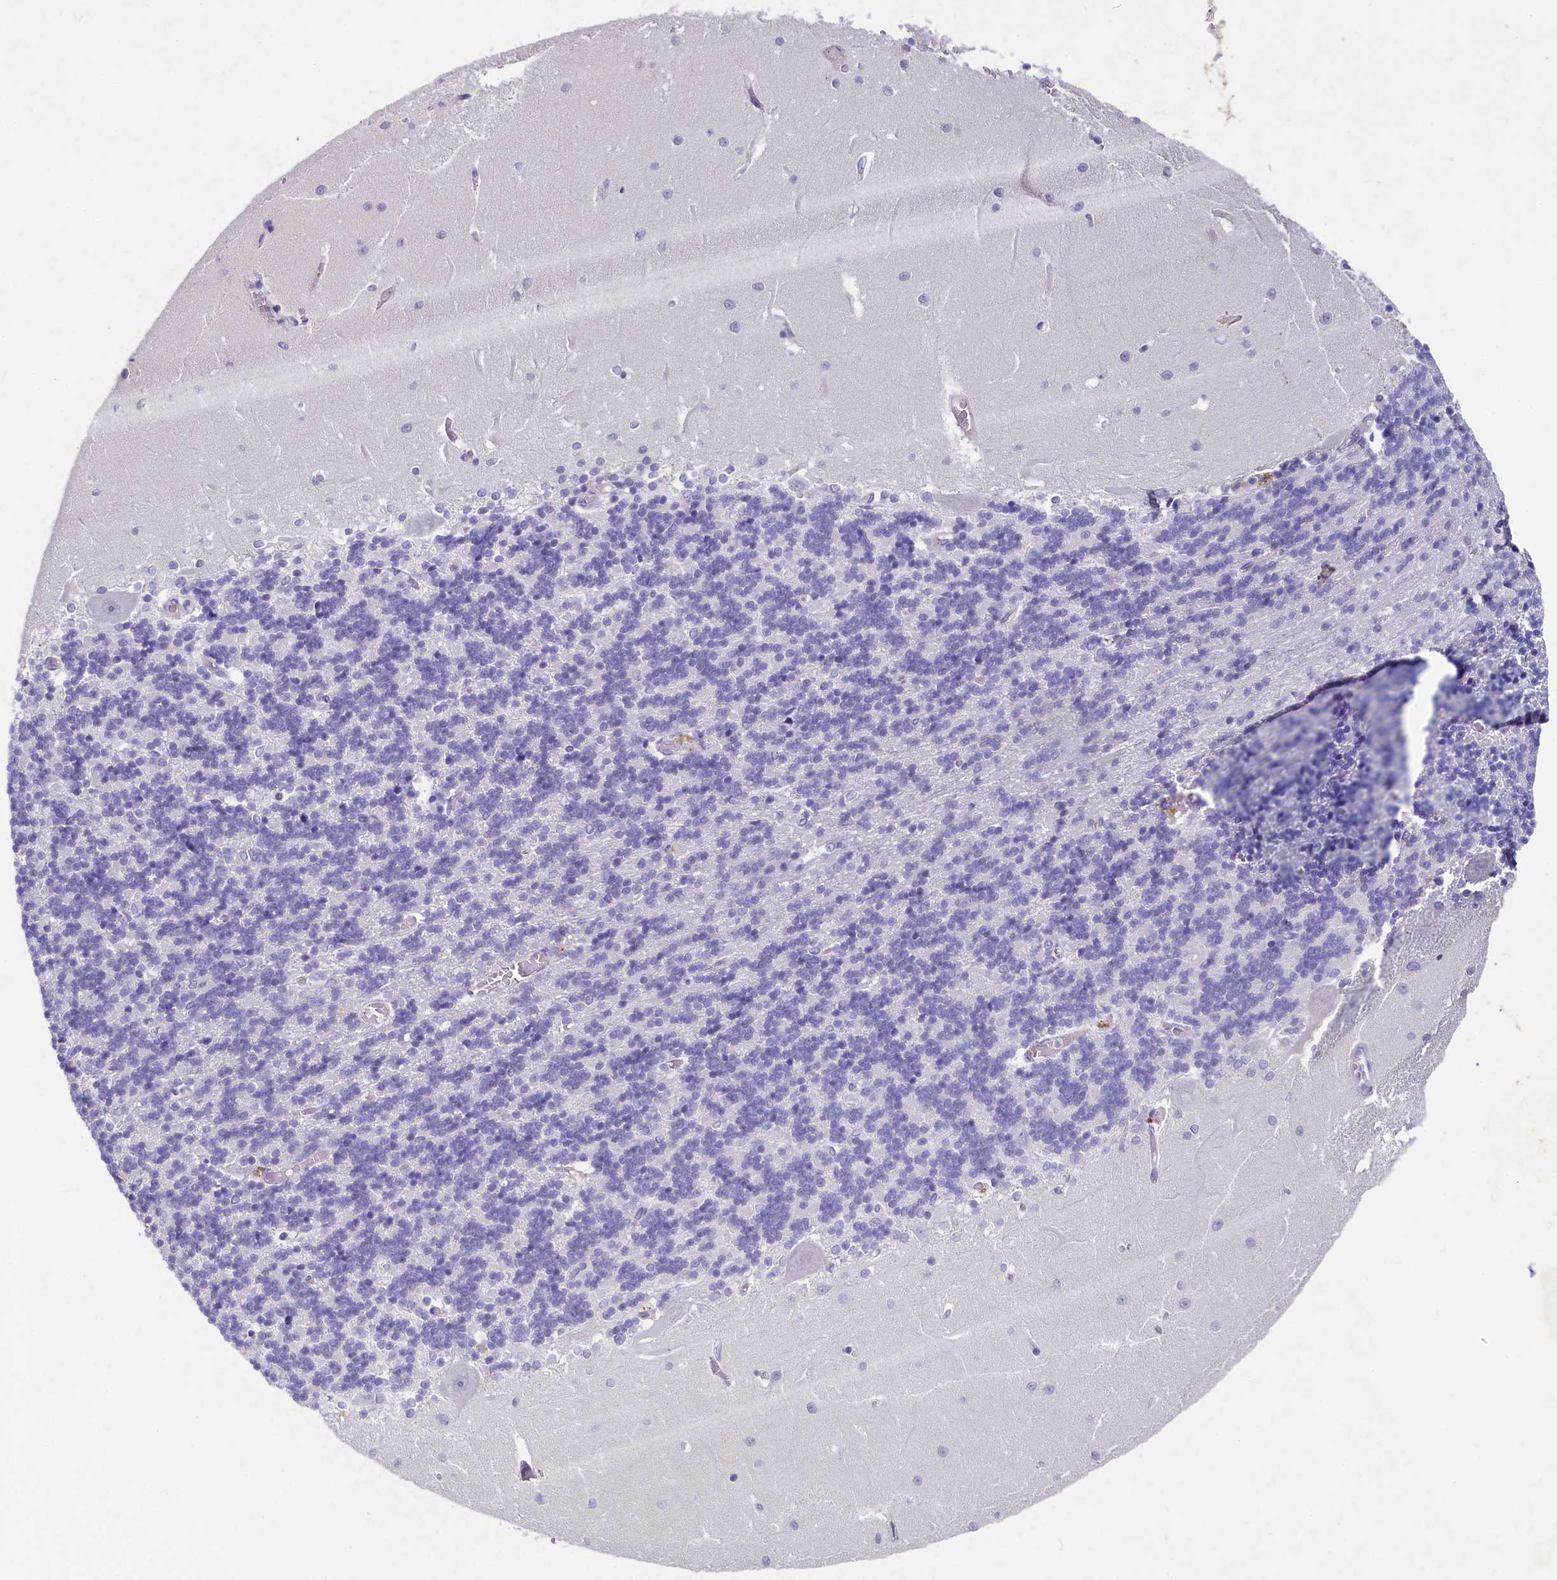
{"staining": {"intensity": "negative", "quantity": "none", "location": "none"}, "tissue": "cerebellum", "cell_type": "Cells in granular layer", "image_type": "normal", "snomed": [{"axis": "morphology", "description": "Normal tissue, NOS"}, {"axis": "topography", "description": "Cerebellum"}], "caption": "This is a micrograph of IHC staining of normal cerebellum, which shows no positivity in cells in granular layer. (Brightfield microscopy of DAB immunohistochemistry at high magnification).", "gene": "INSC", "patient": {"sex": "male", "age": 37}}